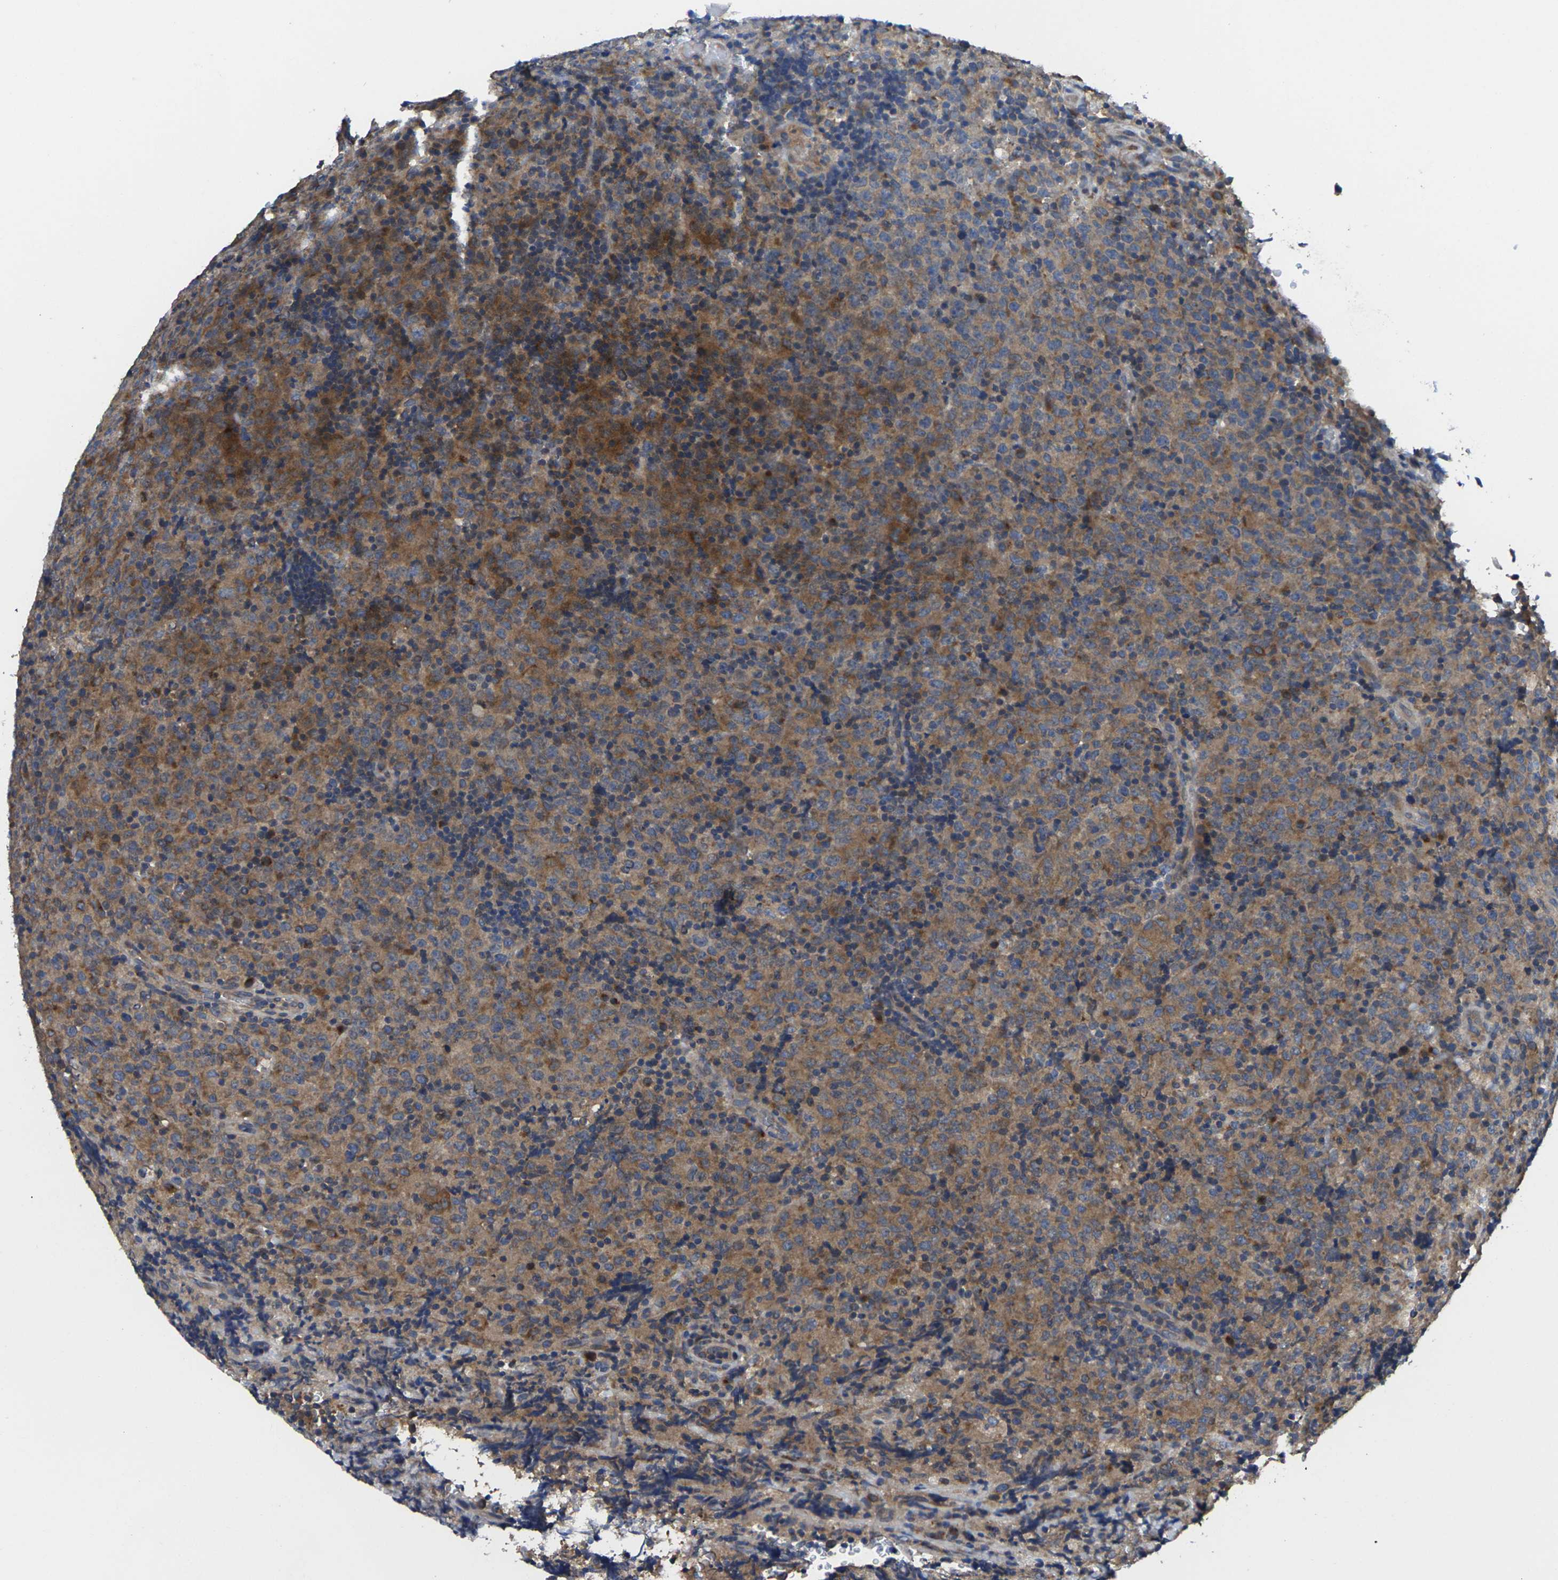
{"staining": {"intensity": "moderate", "quantity": "<25%", "location": "cytoplasmic/membranous"}, "tissue": "lymphoma", "cell_type": "Tumor cells", "image_type": "cancer", "snomed": [{"axis": "morphology", "description": "Malignant lymphoma, non-Hodgkin's type, High grade"}, {"axis": "topography", "description": "Tonsil"}], "caption": "This histopathology image shows IHC staining of human malignant lymphoma, non-Hodgkin's type (high-grade), with low moderate cytoplasmic/membranous expression in approximately <25% of tumor cells.", "gene": "TMCC2", "patient": {"sex": "female", "age": 36}}